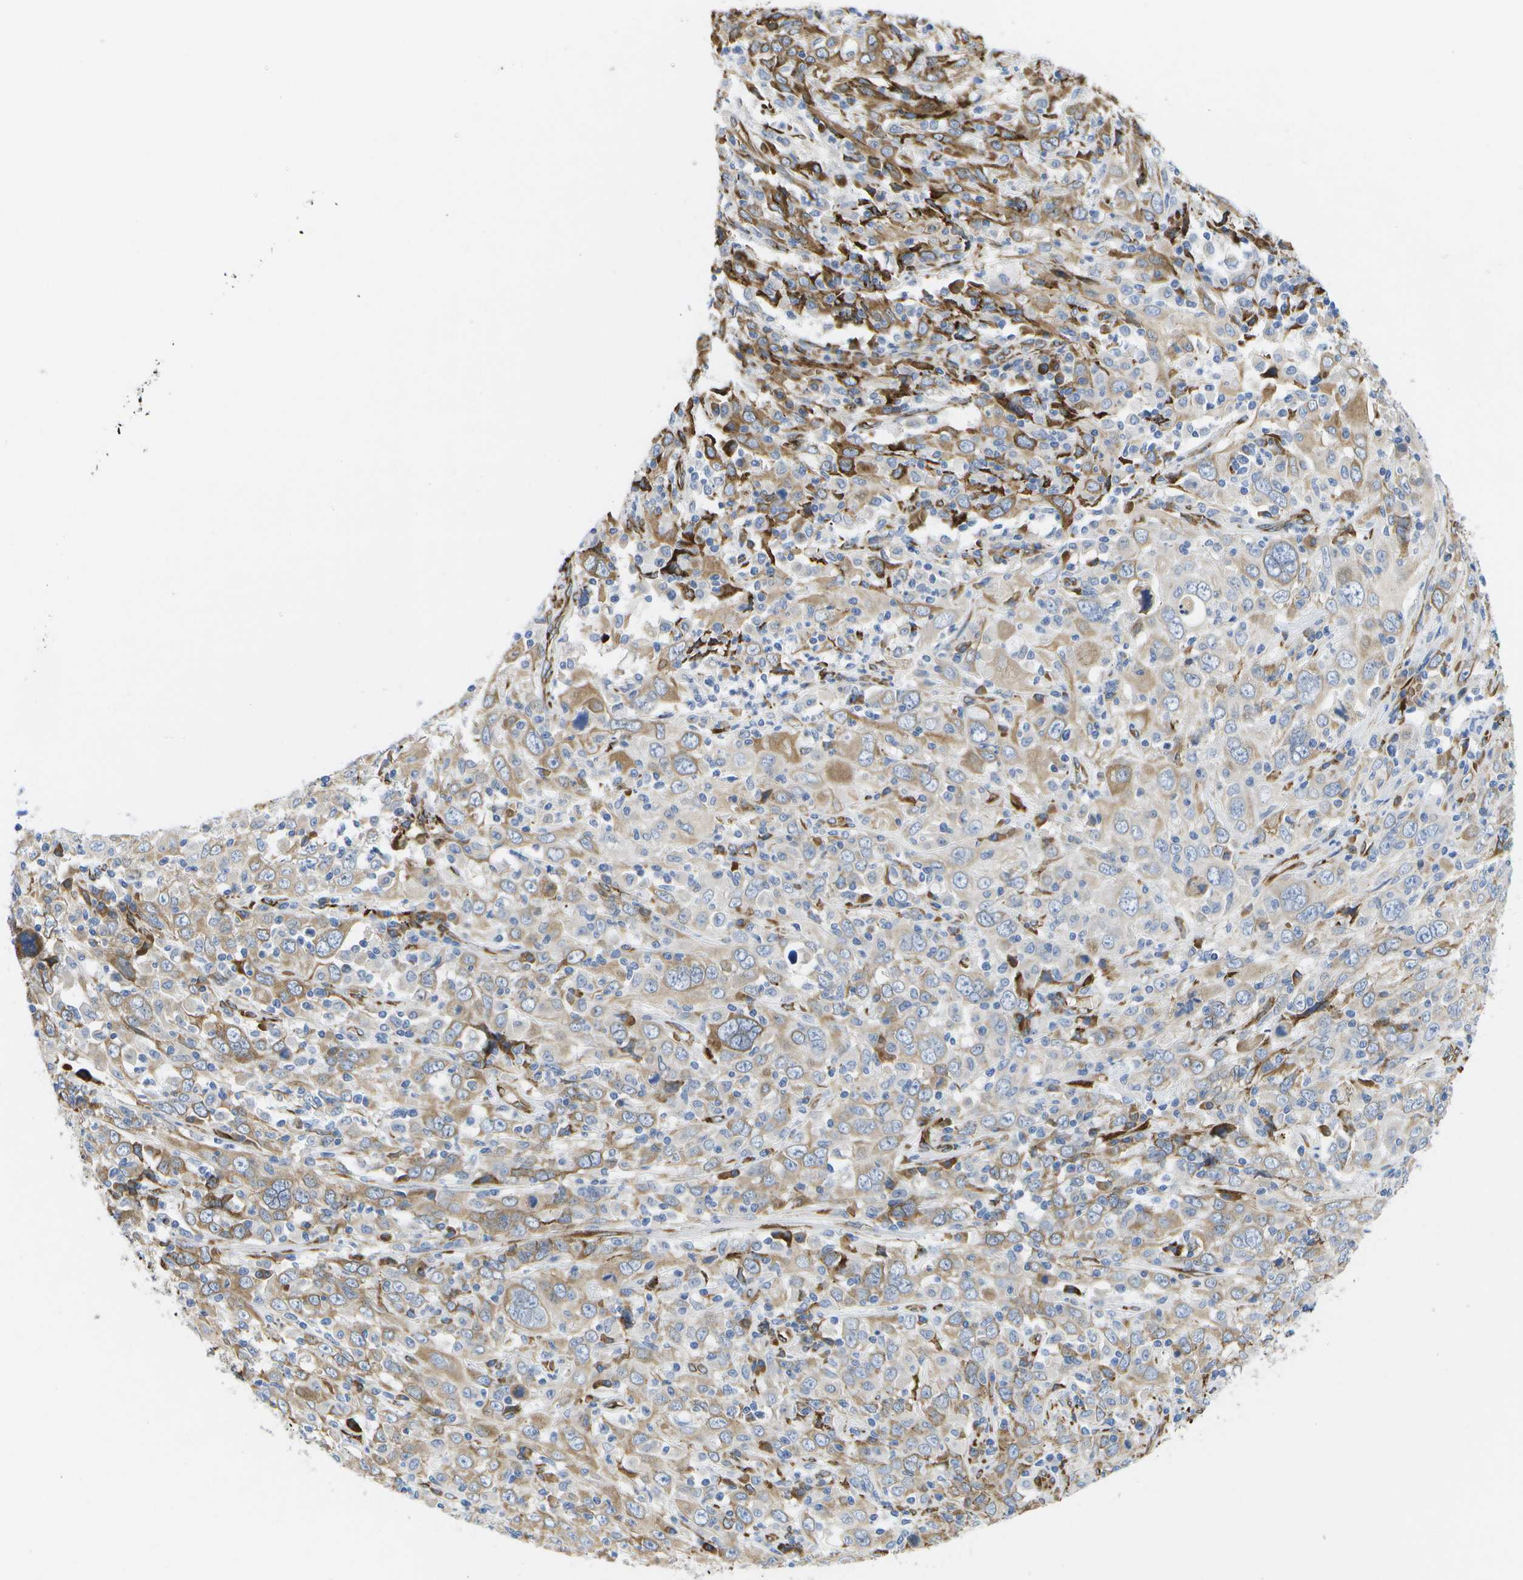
{"staining": {"intensity": "moderate", "quantity": "<25%", "location": "cytoplasmic/membranous"}, "tissue": "cervical cancer", "cell_type": "Tumor cells", "image_type": "cancer", "snomed": [{"axis": "morphology", "description": "Squamous cell carcinoma, NOS"}, {"axis": "topography", "description": "Cervix"}], "caption": "This is a histology image of IHC staining of squamous cell carcinoma (cervical), which shows moderate expression in the cytoplasmic/membranous of tumor cells.", "gene": "ZDHHC17", "patient": {"sex": "female", "age": 46}}